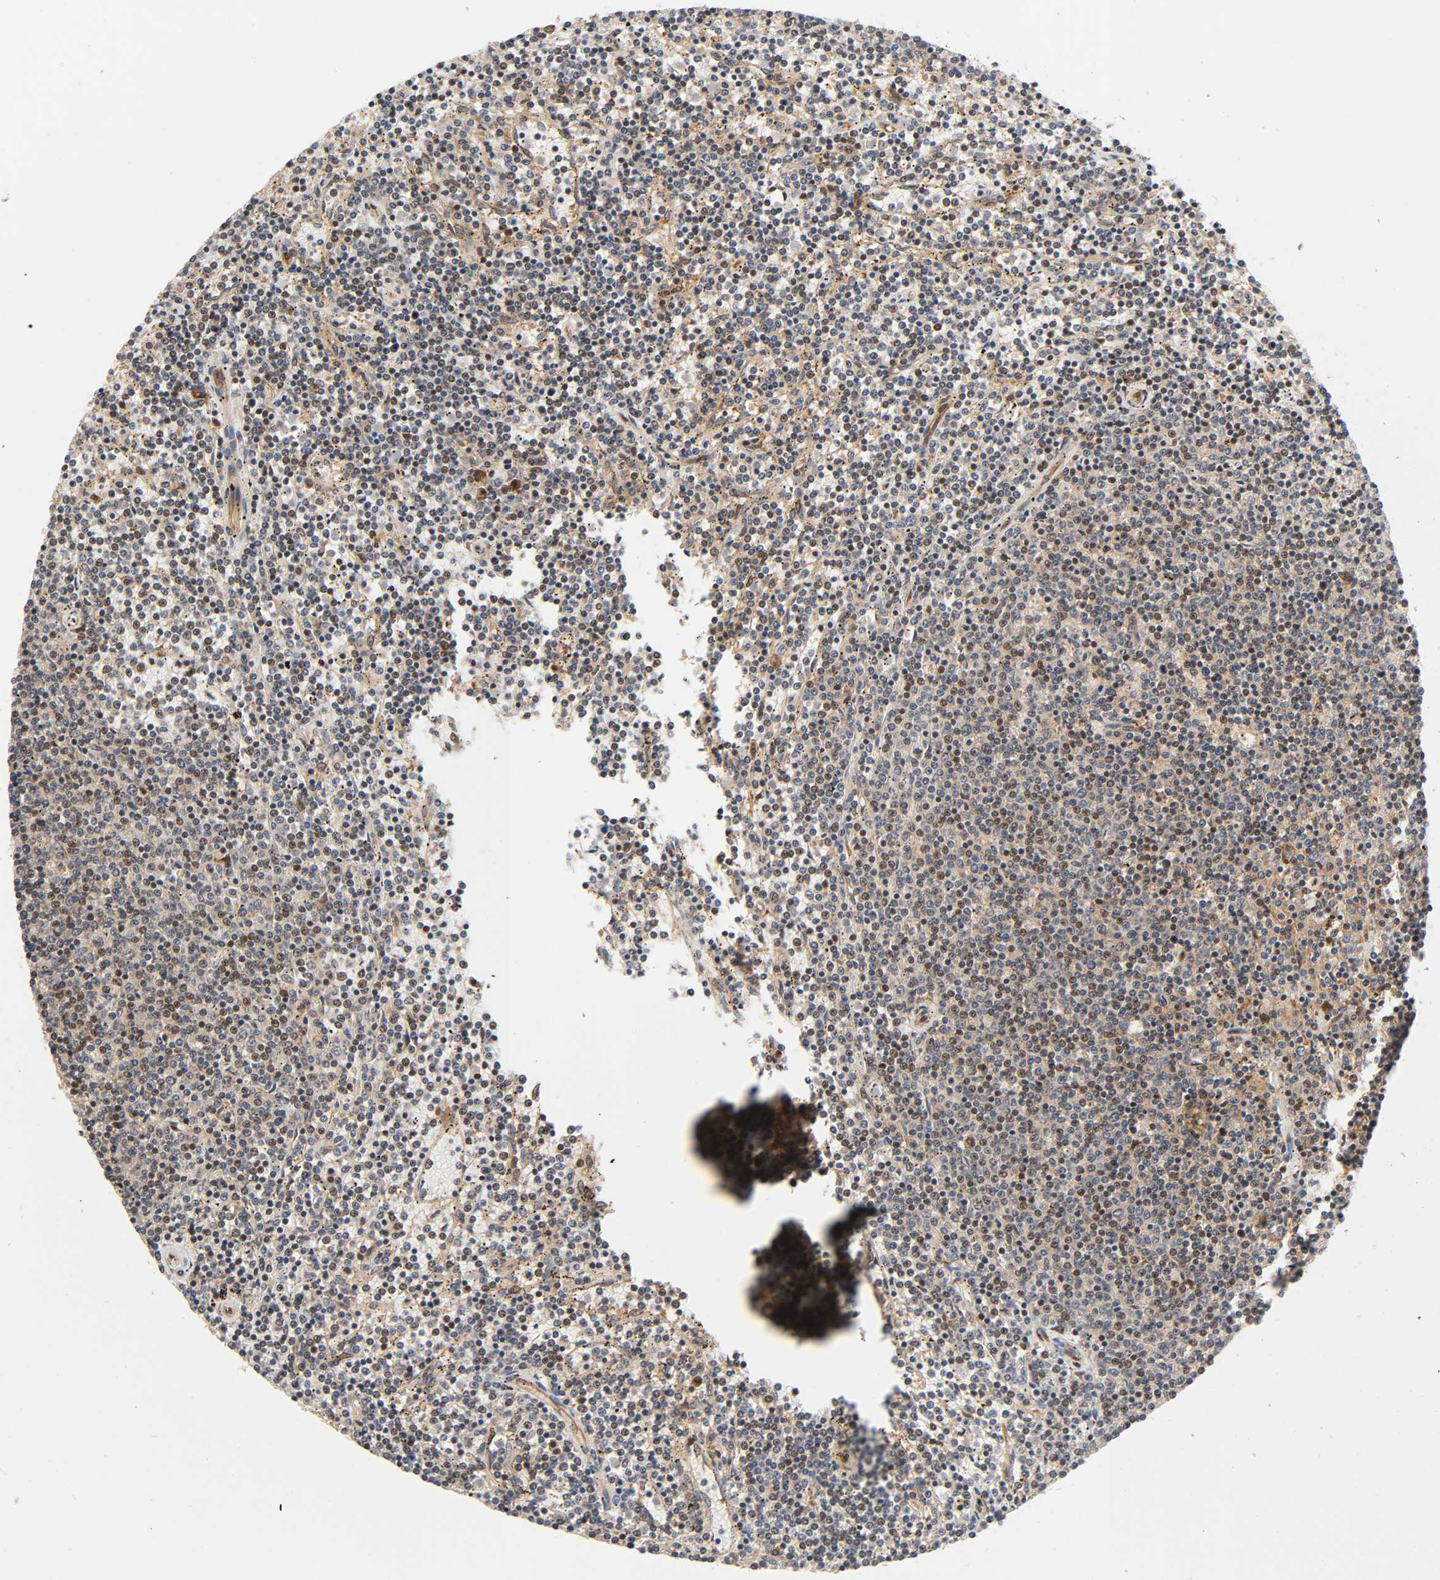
{"staining": {"intensity": "weak", "quantity": "<25%", "location": "nuclear"}, "tissue": "lymphoma", "cell_type": "Tumor cells", "image_type": "cancer", "snomed": [{"axis": "morphology", "description": "Malignant lymphoma, non-Hodgkin's type, Low grade"}, {"axis": "topography", "description": "Spleen"}], "caption": "The image reveals no significant positivity in tumor cells of malignant lymphoma, non-Hodgkin's type (low-grade).", "gene": "IQCJ-SCHIP1", "patient": {"sex": "female", "age": 50}}